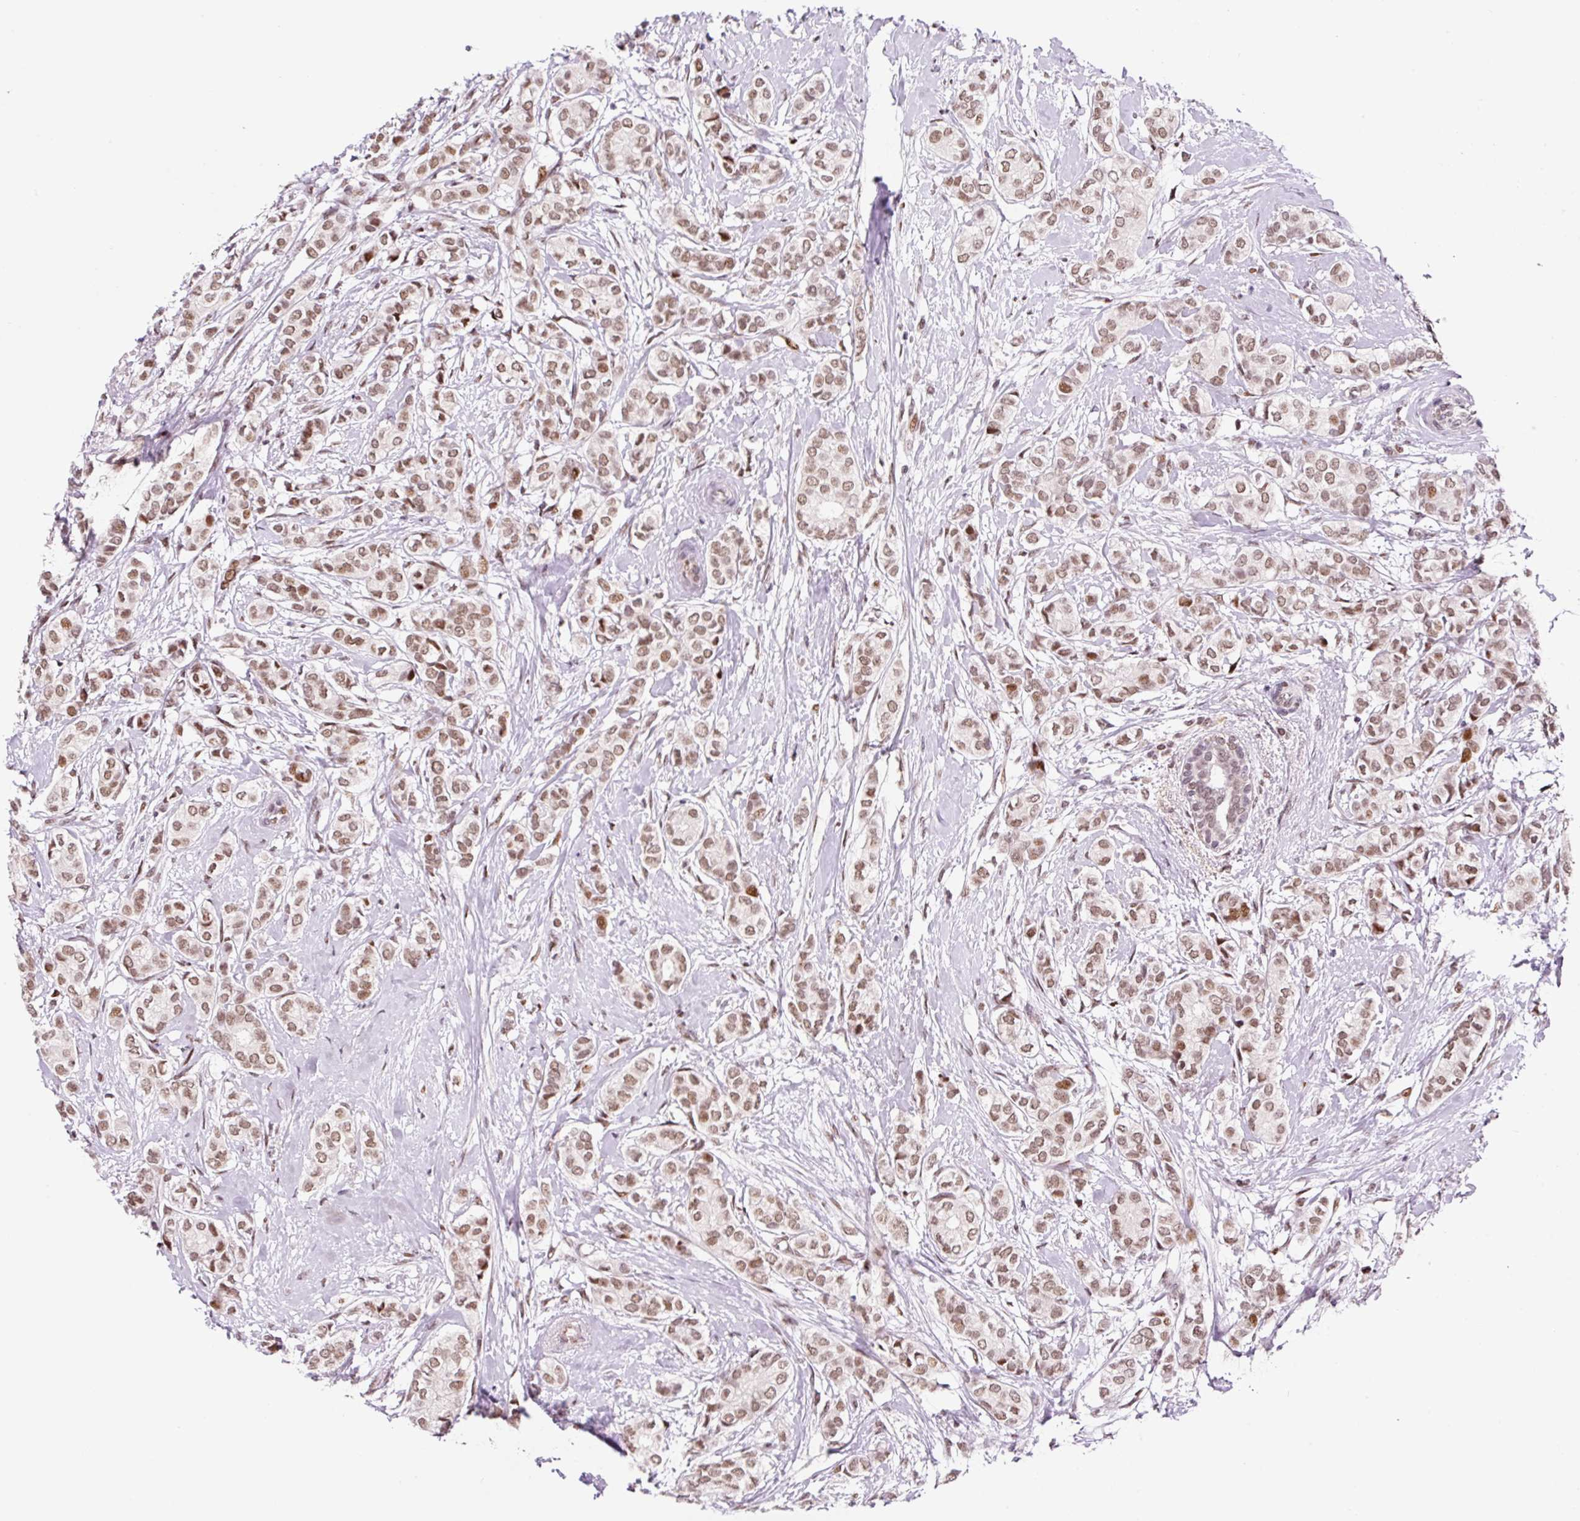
{"staining": {"intensity": "moderate", "quantity": ">75%", "location": "nuclear"}, "tissue": "breast cancer", "cell_type": "Tumor cells", "image_type": "cancer", "snomed": [{"axis": "morphology", "description": "Duct carcinoma"}, {"axis": "topography", "description": "Breast"}], "caption": "IHC of breast intraductal carcinoma shows medium levels of moderate nuclear expression in about >75% of tumor cells. (DAB (3,3'-diaminobenzidine) IHC with brightfield microscopy, high magnification).", "gene": "CCNL2", "patient": {"sex": "female", "age": 73}}